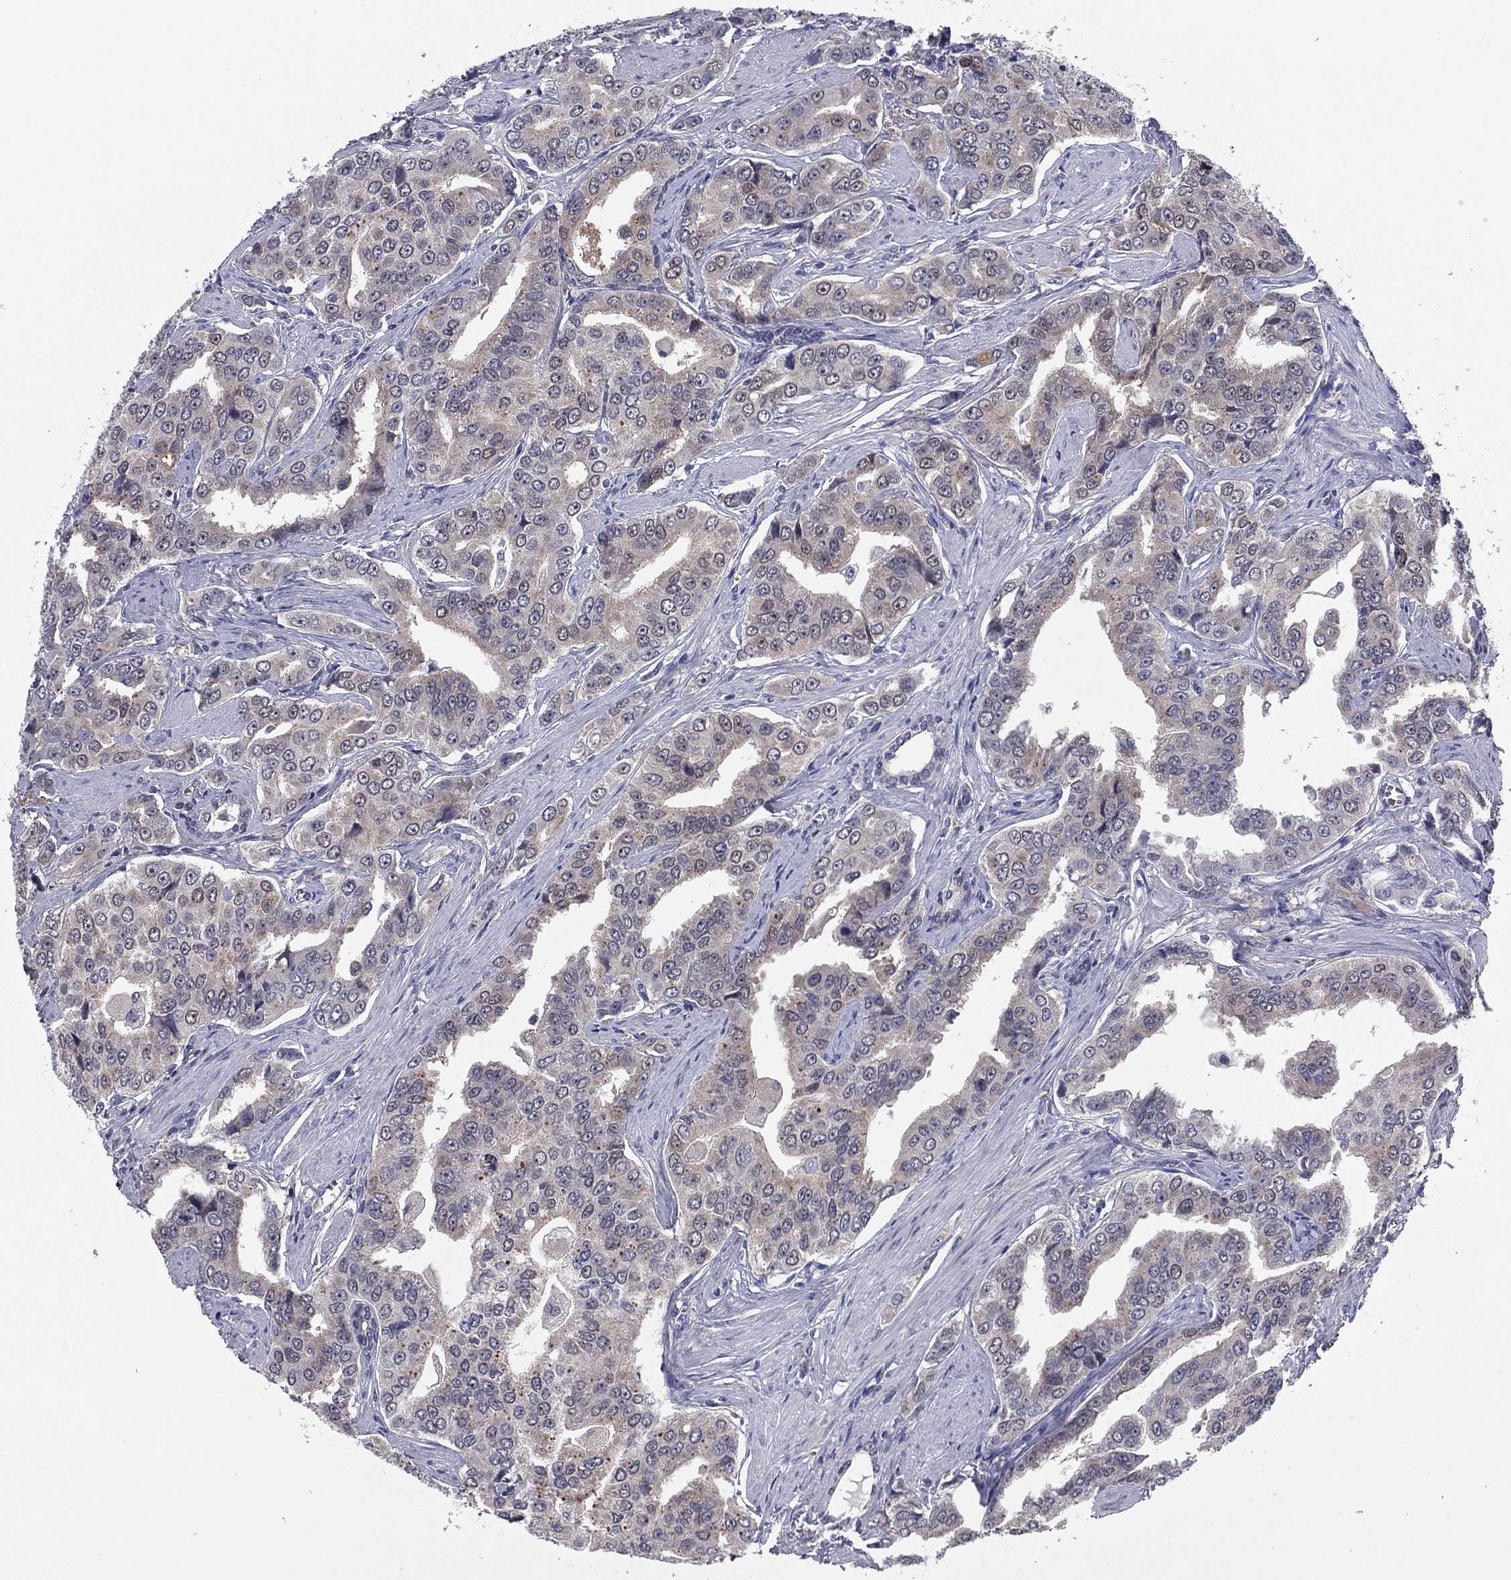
{"staining": {"intensity": "negative", "quantity": "none", "location": "none"}, "tissue": "prostate cancer", "cell_type": "Tumor cells", "image_type": "cancer", "snomed": [{"axis": "morphology", "description": "Adenocarcinoma, NOS"}, {"axis": "topography", "description": "Prostate and seminal vesicle, NOS"}, {"axis": "topography", "description": "Prostate"}], "caption": "Immunohistochemistry (IHC) micrograph of adenocarcinoma (prostate) stained for a protein (brown), which shows no expression in tumor cells.", "gene": "REXO5", "patient": {"sex": "male", "age": 69}}